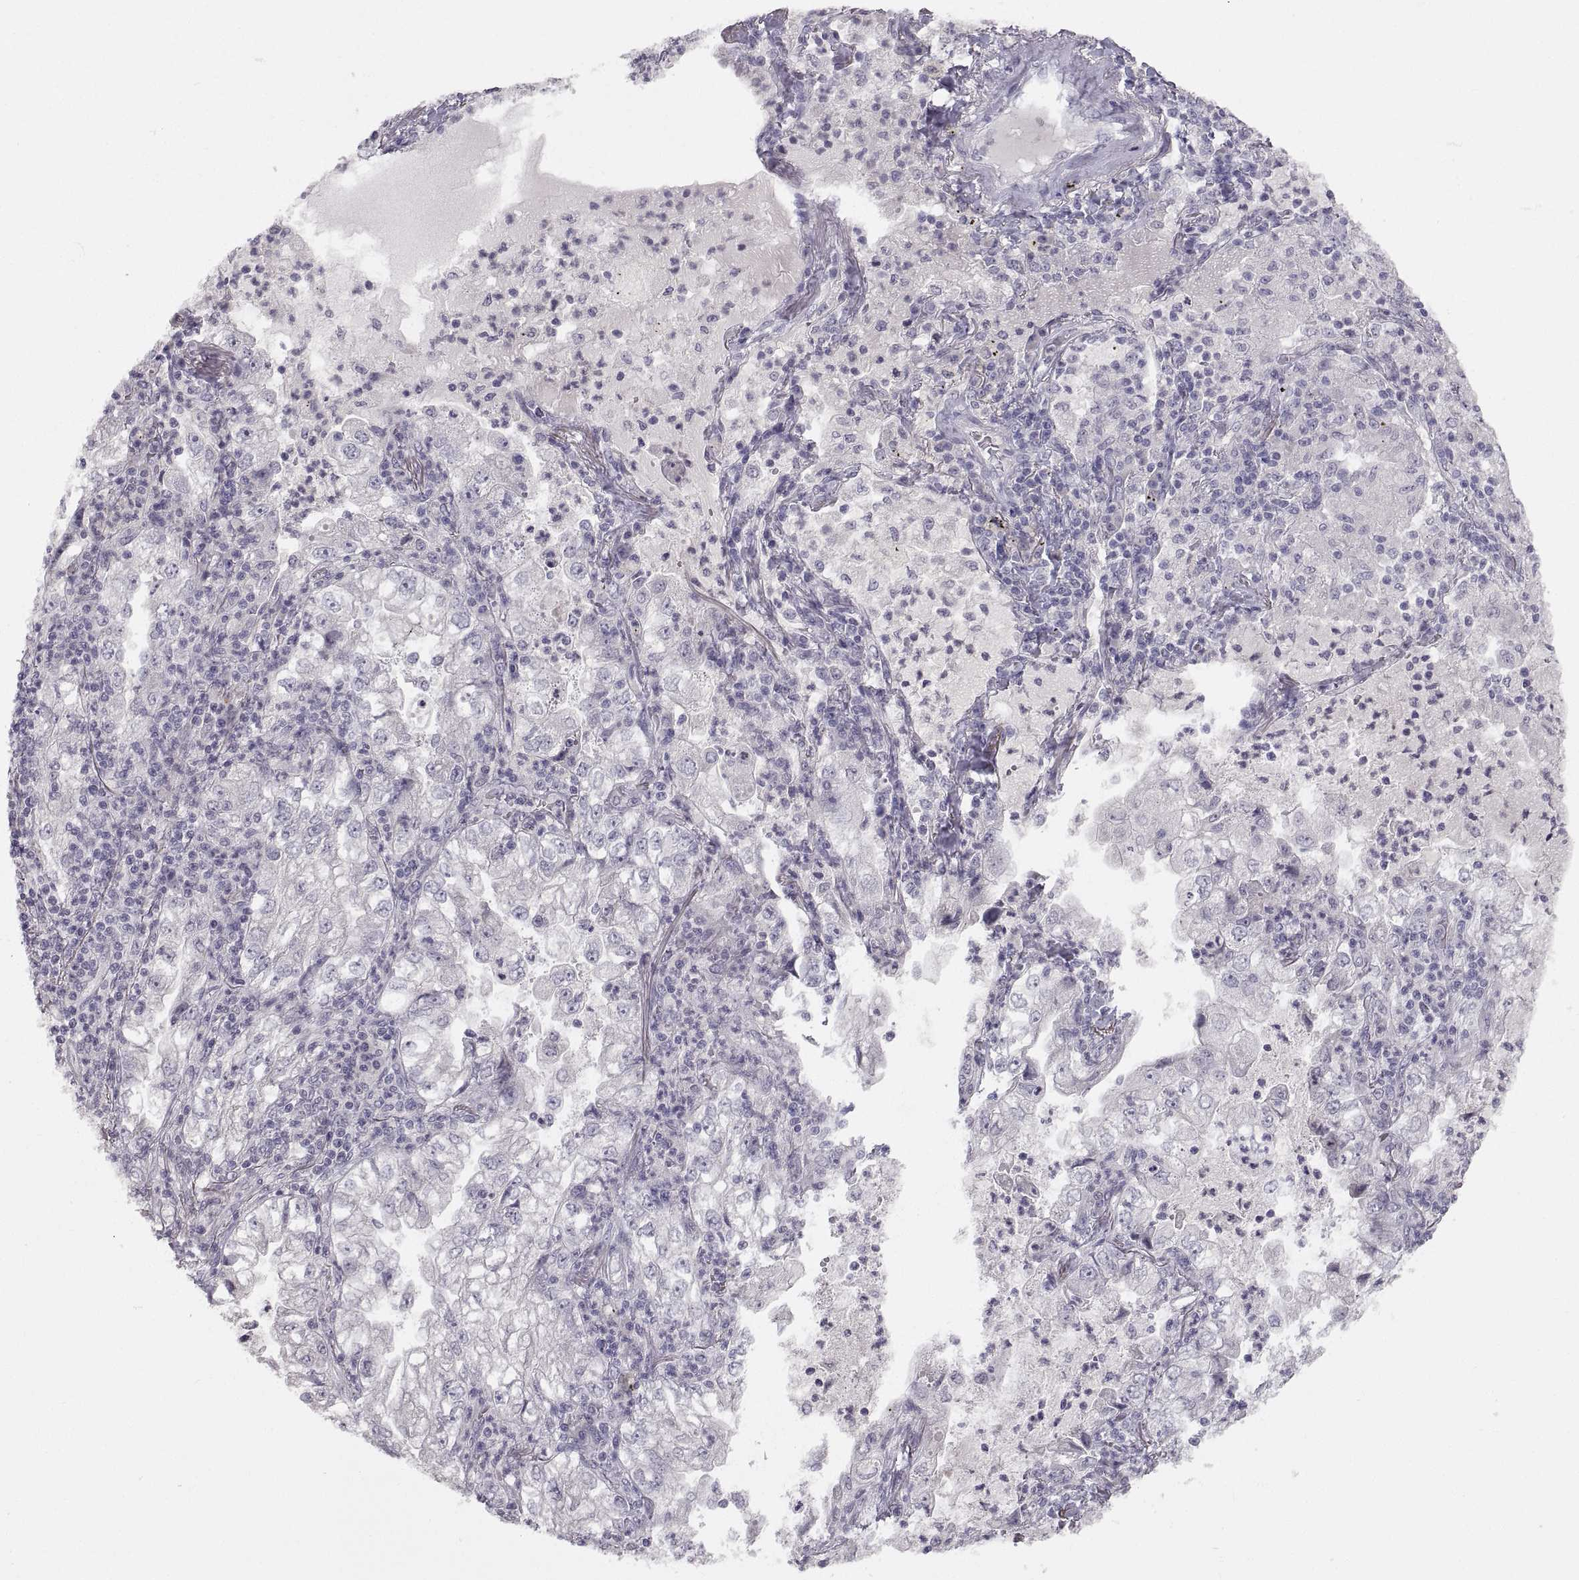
{"staining": {"intensity": "negative", "quantity": "none", "location": "none"}, "tissue": "lung cancer", "cell_type": "Tumor cells", "image_type": "cancer", "snomed": [{"axis": "morphology", "description": "Adenocarcinoma, NOS"}, {"axis": "topography", "description": "Lung"}], "caption": "This is a image of immunohistochemistry staining of lung cancer, which shows no staining in tumor cells. The staining was performed using DAB to visualize the protein expression in brown, while the nuclei were stained in blue with hematoxylin (Magnification: 20x).", "gene": "ZNF185", "patient": {"sex": "female", "age": 73}}